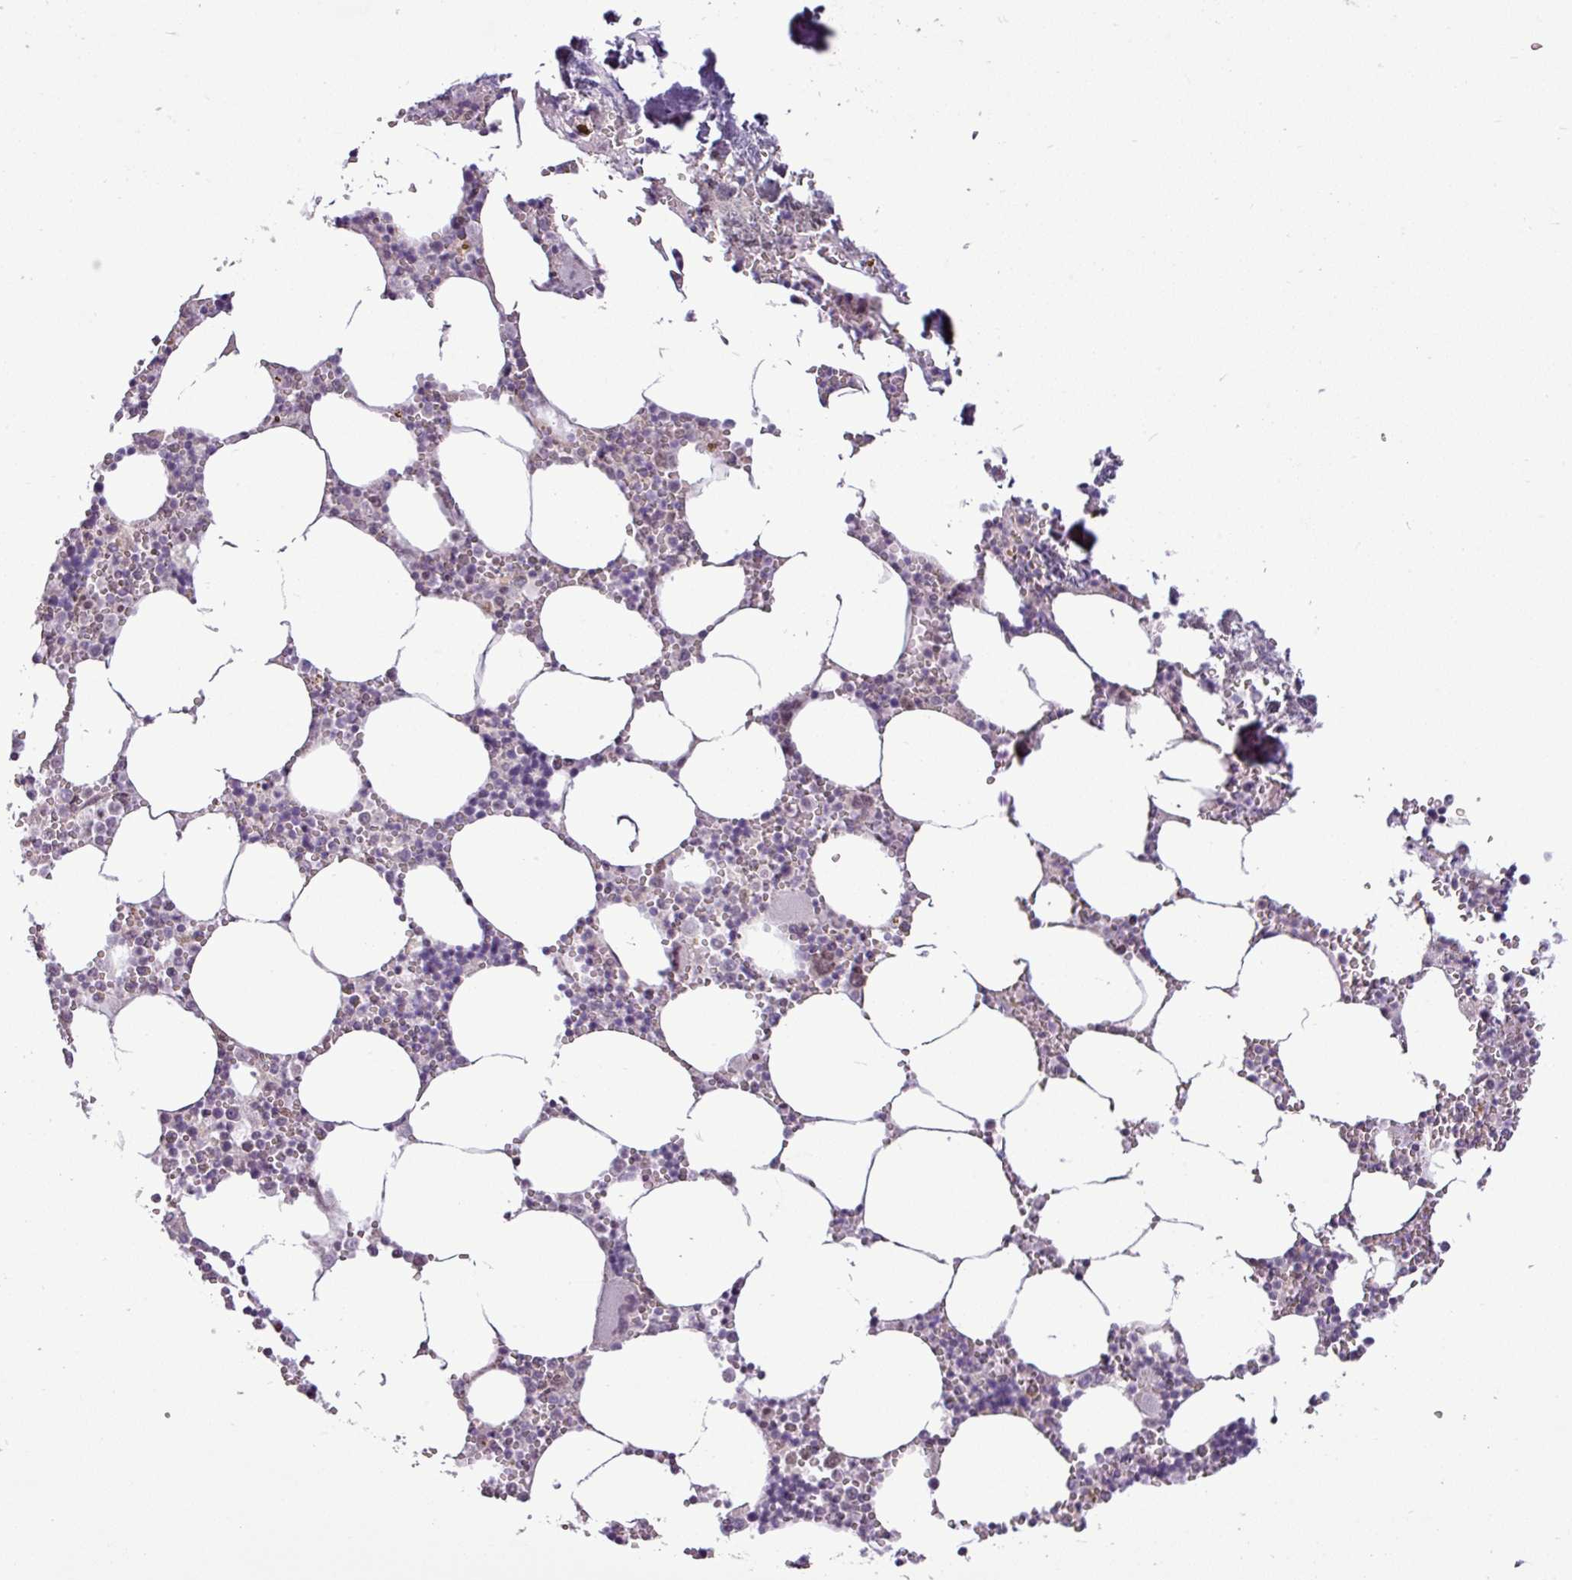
{"staining": {"intensity": "negative", "quantity": "none", "location": "none"}, "tissue": "bone marrow", "cell_type": "Hematopoietic cells", "image_type": "normal", "snomed": [{"axis": "morphology", "description": "Normal tissue, NOS"}, {"axis": "topography", "description": "Bone marrow"}], "caption": "Immunohistochemistry (IHC) image of unremarkable bone marrow: bone marrow stained with DAB displays no significant protein staining in hematopoietic cells. Brightfield microscopy of IHC stained with DAB (3,3'-diaminobenzidine) (brown) and hematoxylin (blue), captured at high magnification.", "gene": "GPT2", "patient": {"sex": "male", "age": 54}}